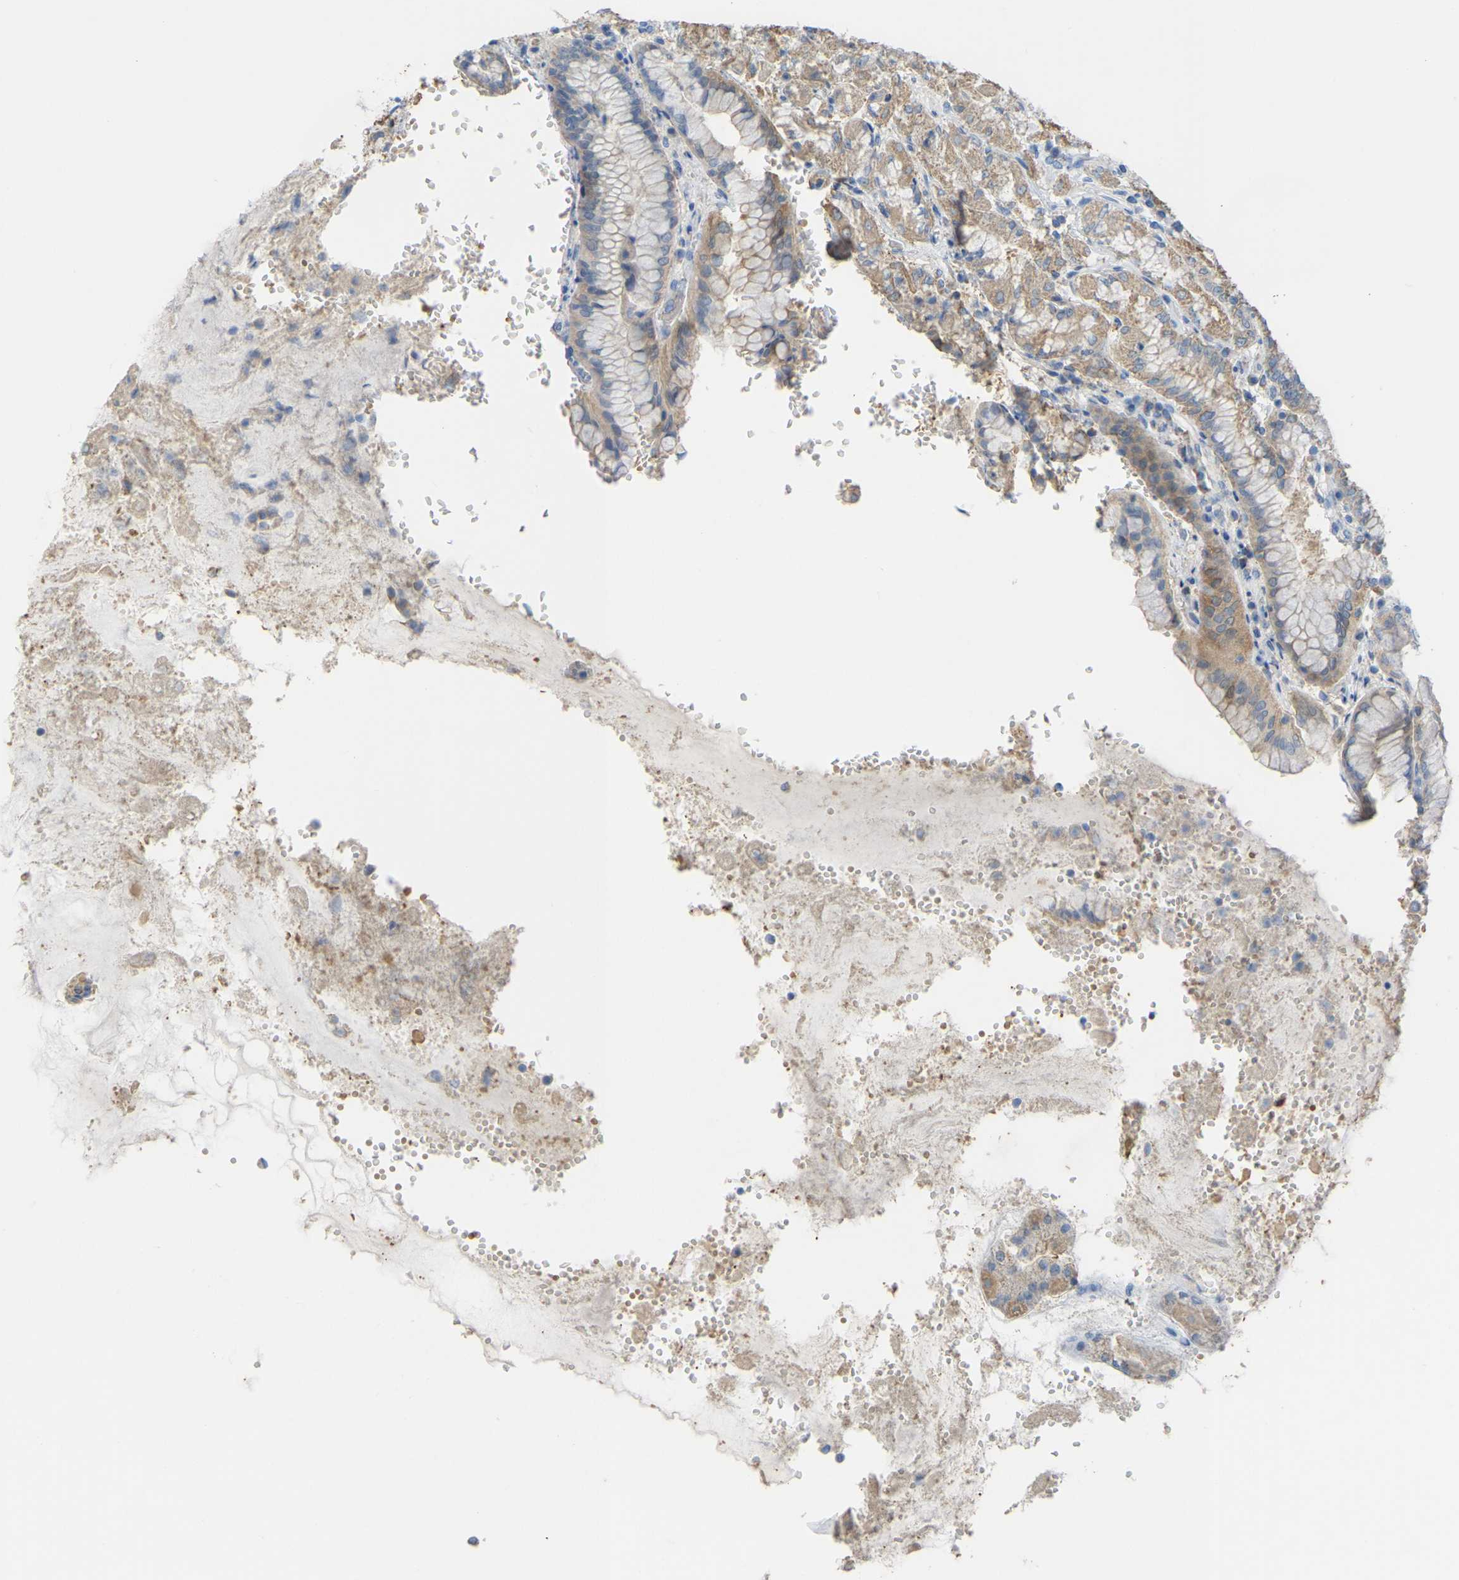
{"staining": {"intensity": "weak", "quantity": "25%-75%", "location": "cytoplasmic/membranous"}, "tissue": "stomach", "cell_type": "Glandular cells", "image_type": "normal", "snomed": [{"axis": "morphology", "description": "Normal tissue, NOS"}, {"axis": "topography", "description": "Stomach"}, {"axis": "topography", "description": "Stomach, lower"}], "caption": "A histopathology image of stomach stained for a protein shows weak cytoplasmic/membranous brown staining in glandular cells. Nuclei are stained in blue.", "gene": "SERPINB5", "patient": {"sex": "female", "age": 56}}